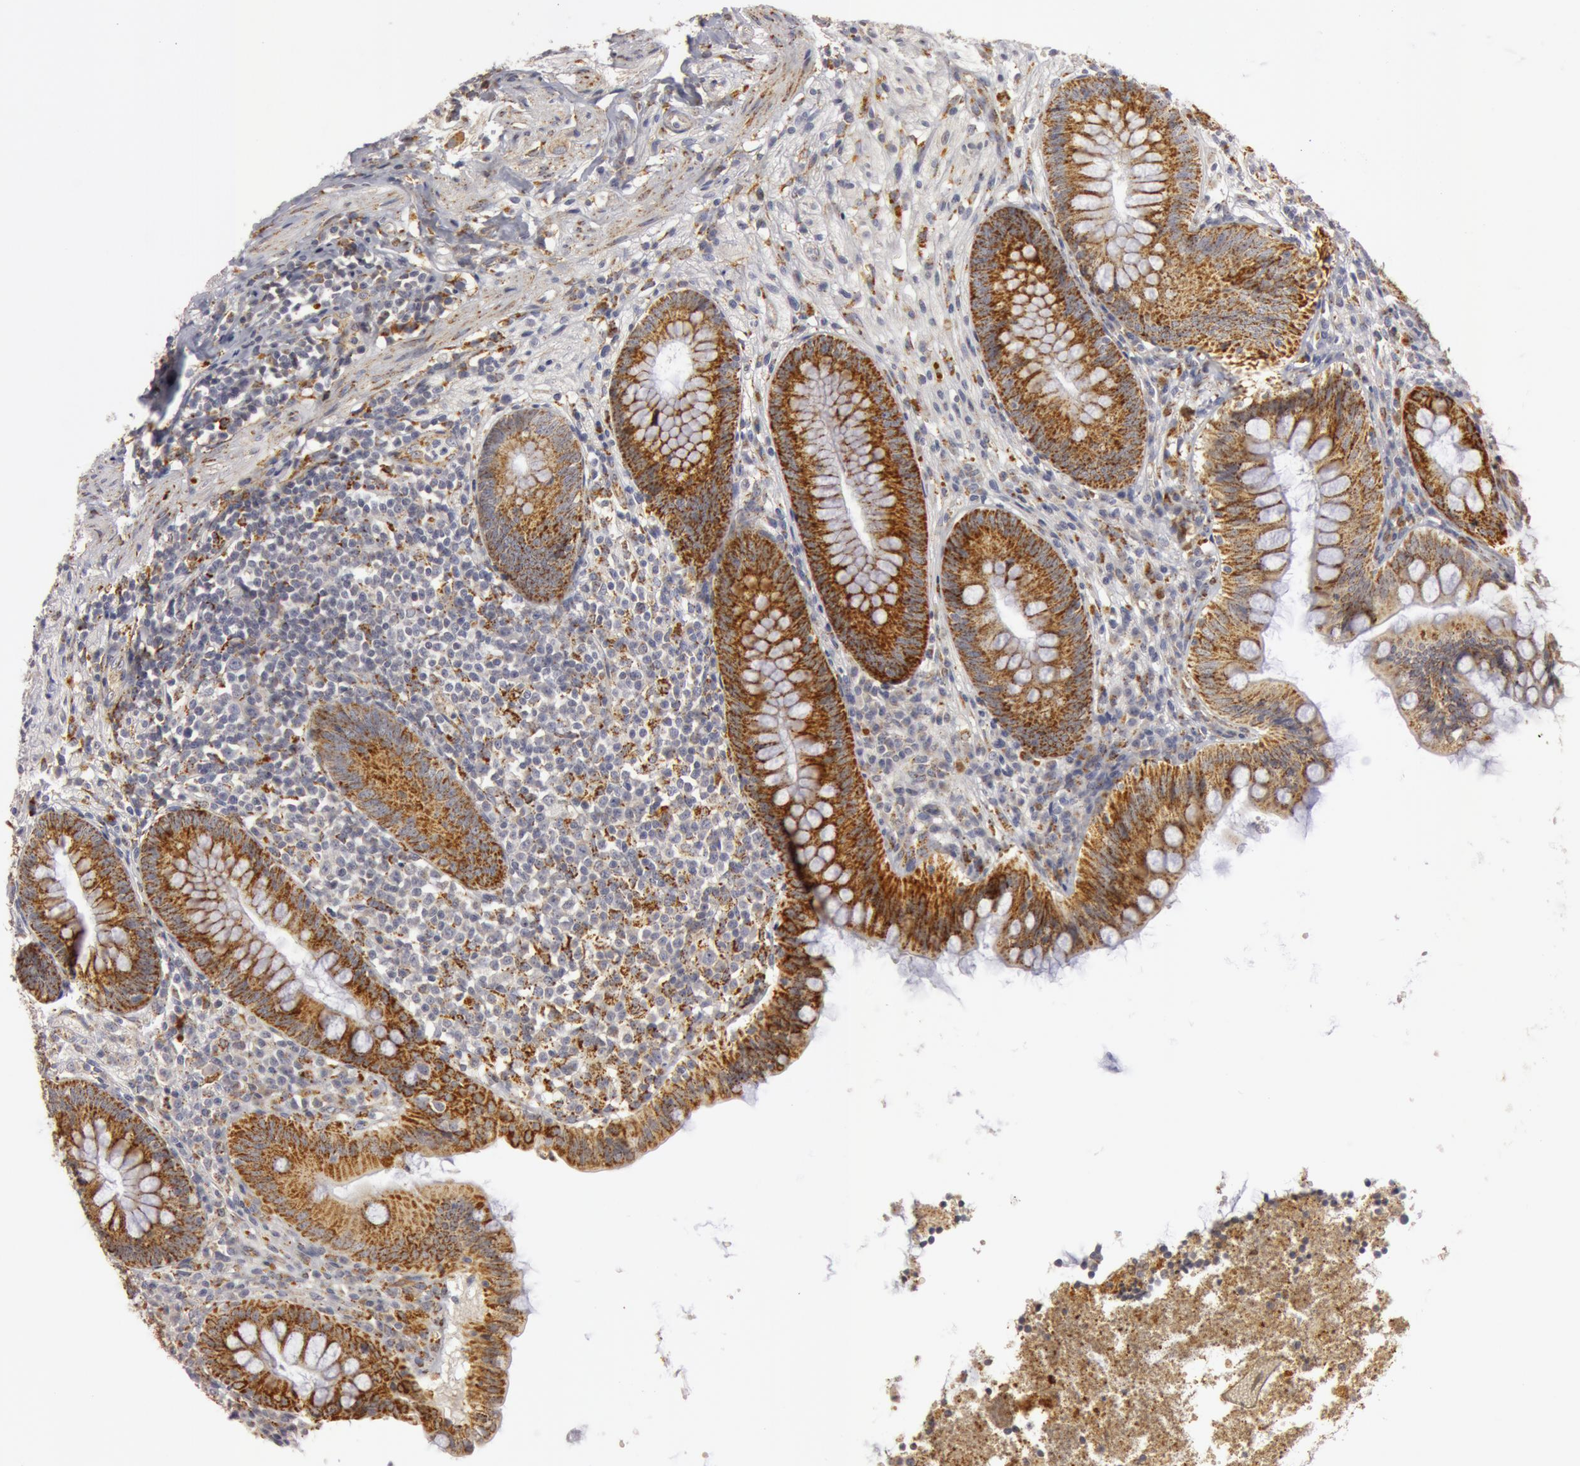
{"staining": {"intensity": "moderate", "quantity": ">75%", "location": "cytoplasmic/membranous"}, "tissue": "appendix", "cell_type": "Glandular cells", "image_type": "normal", "snomed": [{"axis": "morphology", "description": "Normal tissue, NOS"}, {"axis": "topography", "description": "Appendix"}], "caption": "Immunohistochemical staining of benign human appendix displays medium levels of moderate cytoplasmic/membranous positivity in approximately >75% of glandular cells. (Brightfield microscopy of DAB IHC at high magnification).", "gene": "C7", "patient": {"sex": "female", "age": 66}}